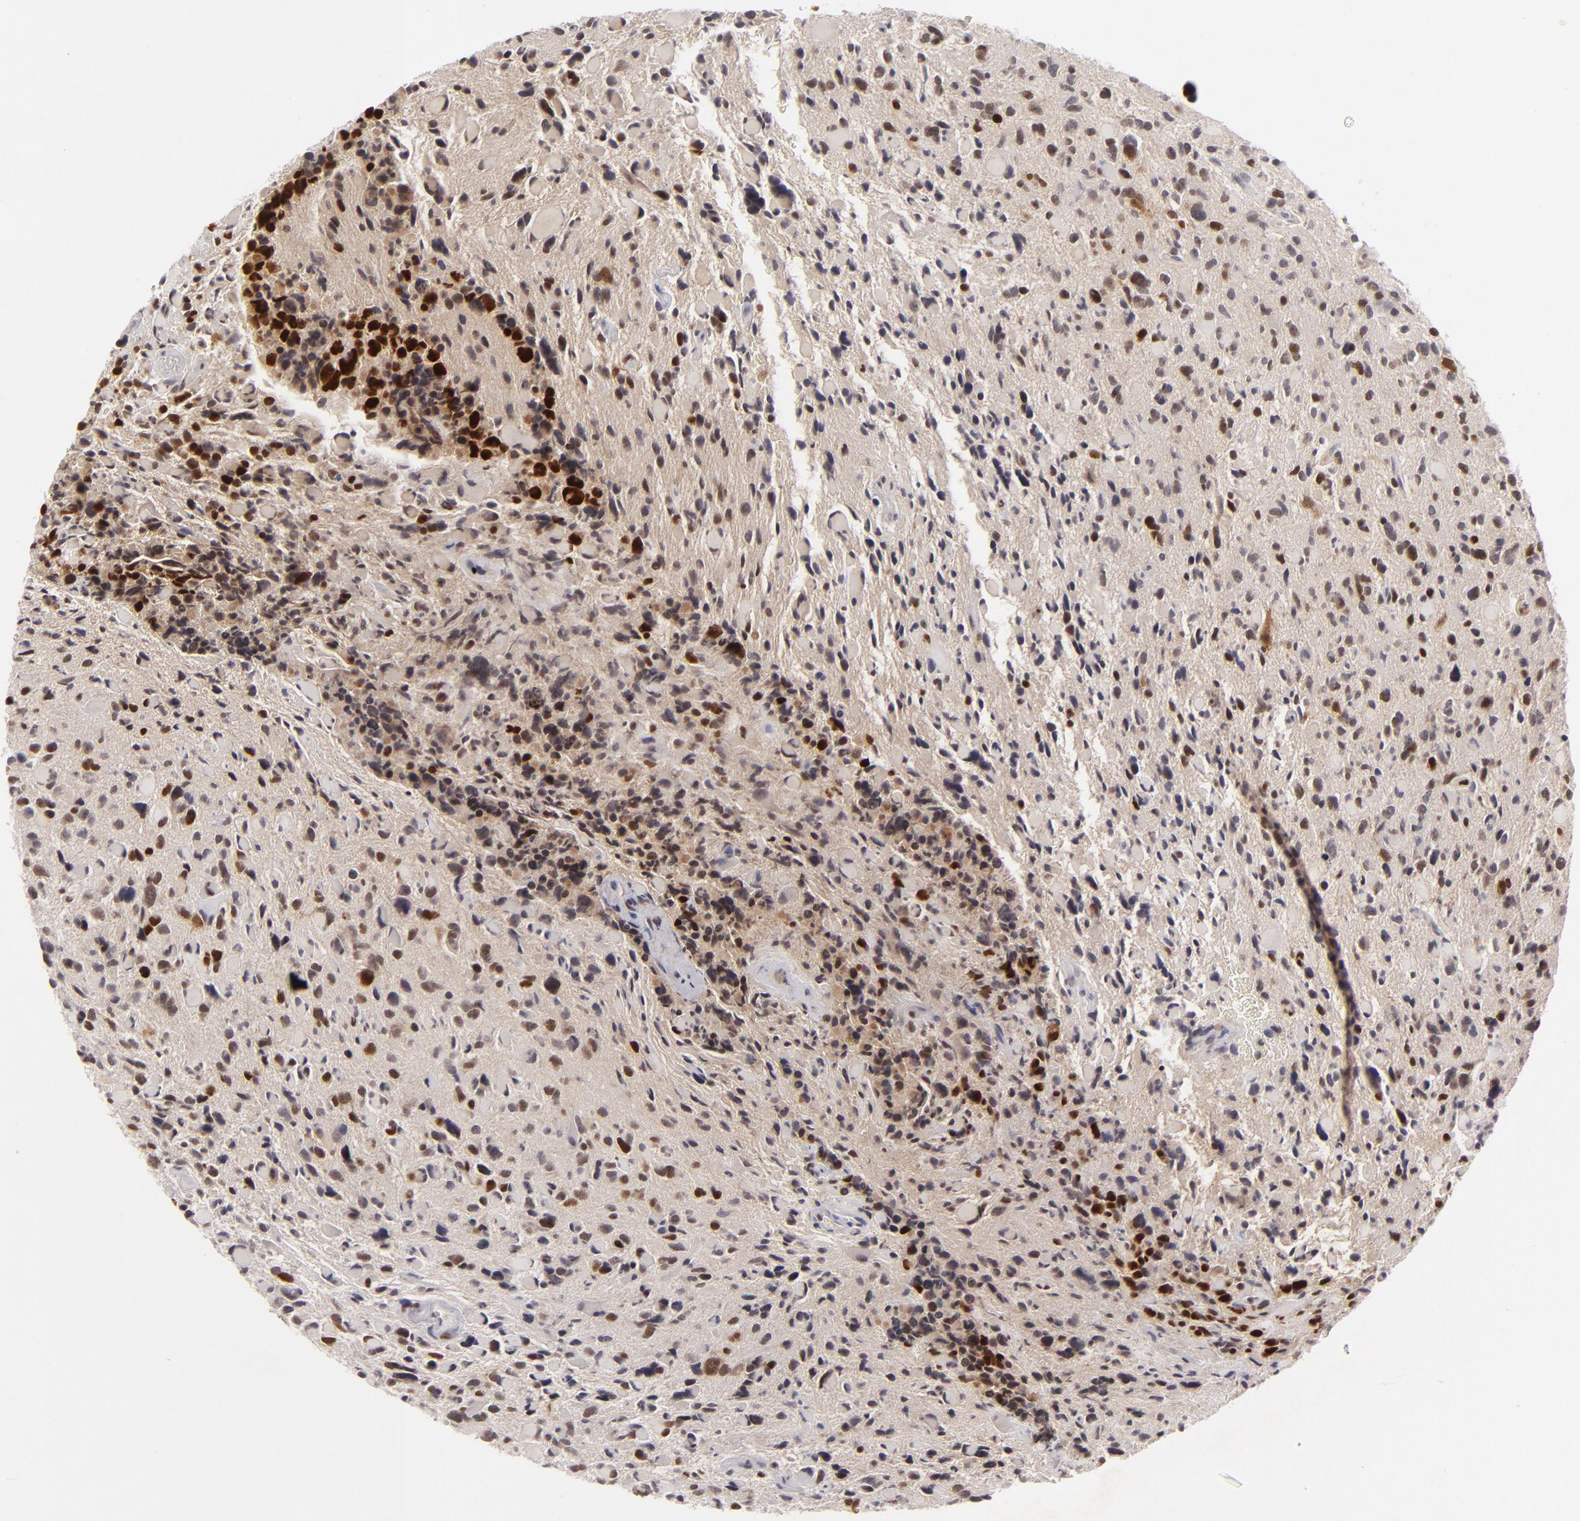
{"staining": {"intensity": "strong", "quantity": "25%-75%", "location": "nuclear"}, "tissue": "glioma", "cell_type": "Tumor cells", "image_type": "cancer", "snomed": [{"axis": "morphology", "description": "Glioma, malignant, High grade"}, {"axis": "topography", "description": "Brain"}], "caption": "Immunohistochemistry (IHC) of human malignant glioma (high-grade) exhibits high levels of strong nuclear staining in approximately 25%-75% of tumor cells. Using DAB (3,3'-diaminobenzidine) (brown) and hematoxylin (blue) stains, captured at high magnification using brightfield microscopy.", "gene": "FEN1", "patient": {"sex": "female", "age": 37}}